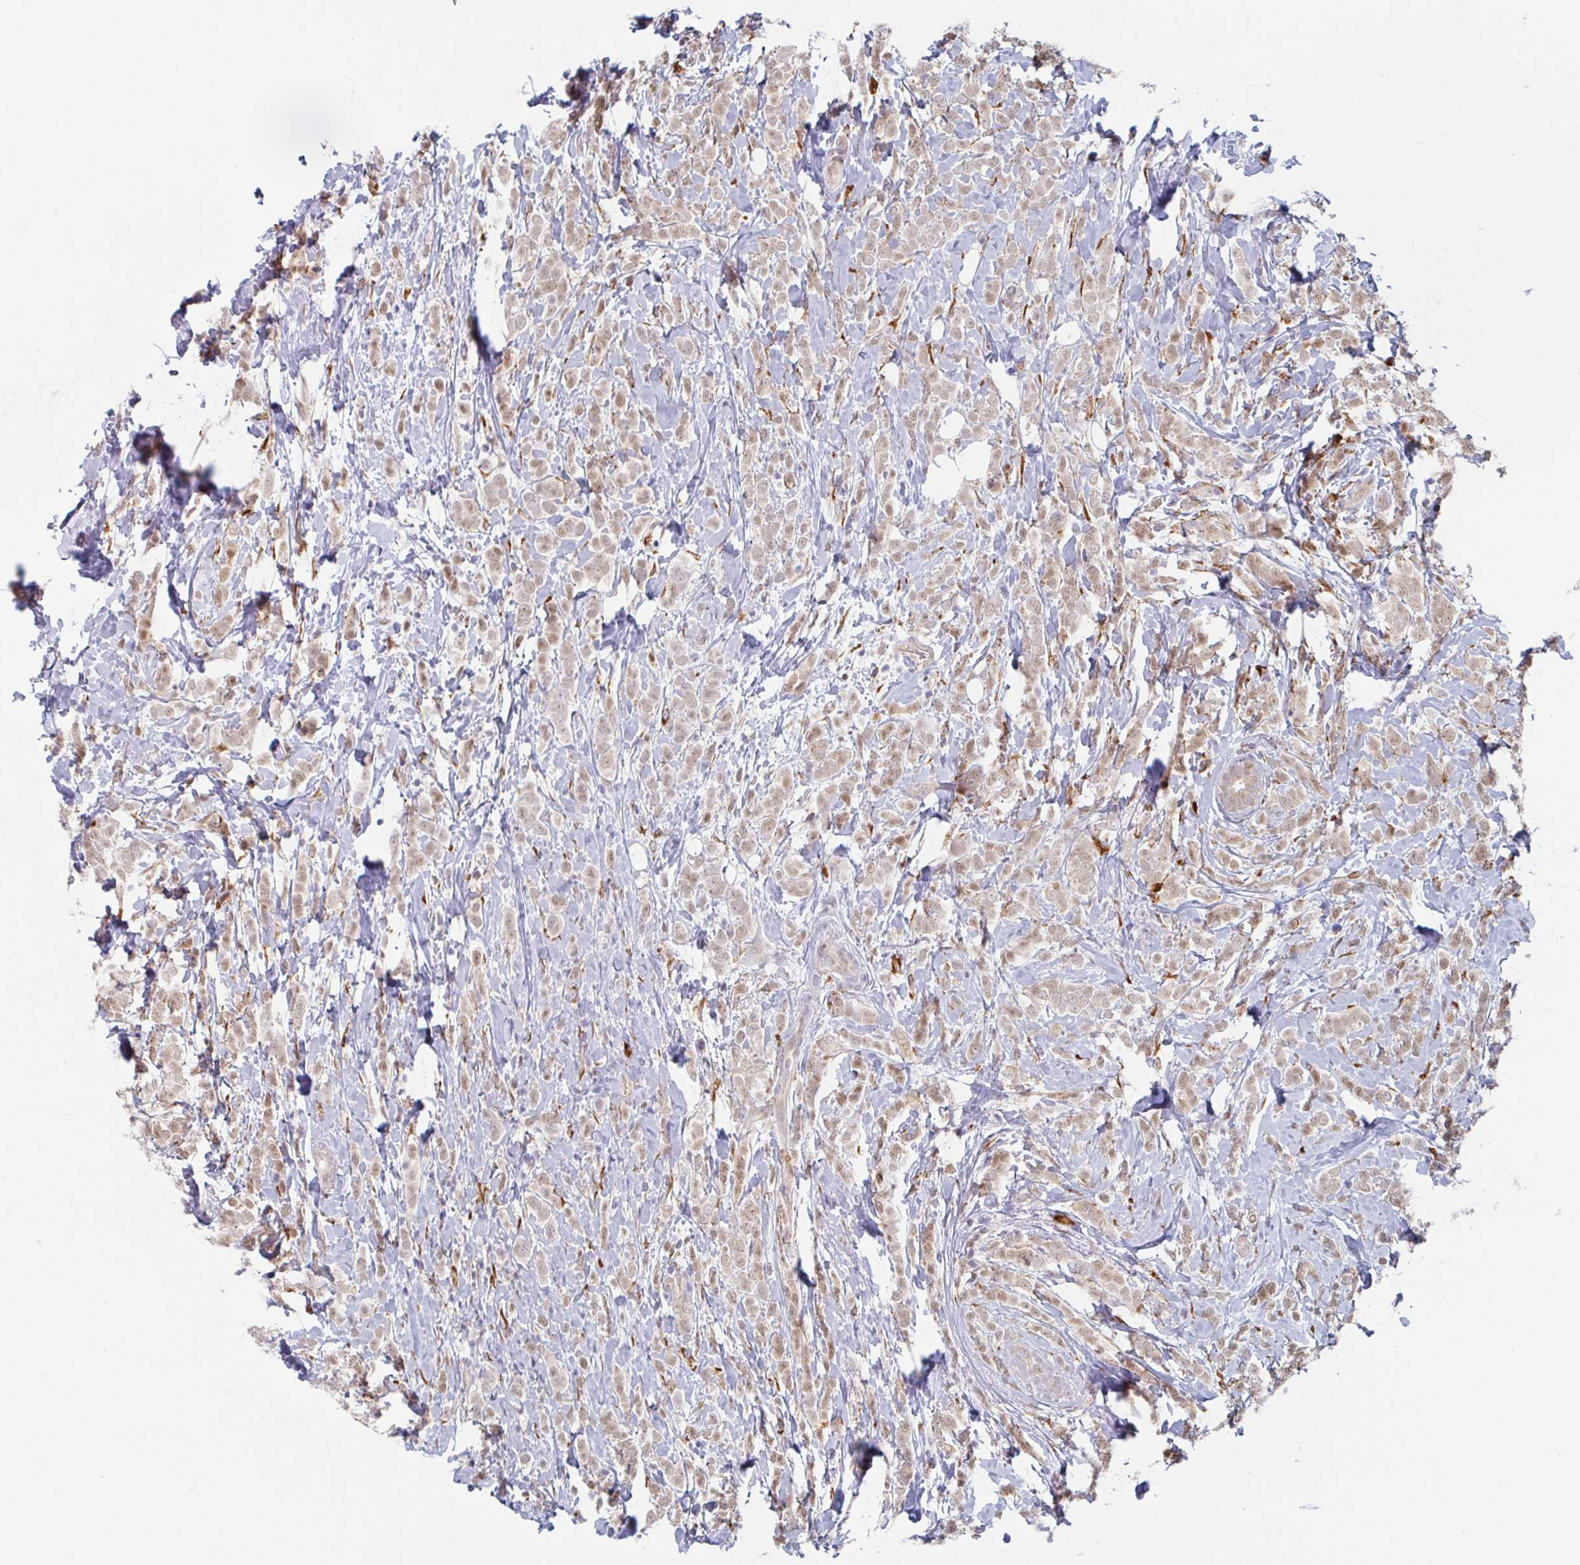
{"staining": {"intensity": "weak", "quantity": "25%-75%", "location": "cytoplasmic/membranous"}, "tissue": "breast cancer", "cell_type": "Tumor cells", "image_type": "cancer", "snomed": [{"axis": "morphology", "description": "Lobular carcinoma"}, {"axis": "topography", "description": "Breast"}], "caption": "Protein expression analysis of breast cancer displays weak cytoplasmic/membranous positivity in approximately 25%-75% of tumor cells.", "gene": "TRAPPC10", "patient": {"sex": "female", "age": 49}}